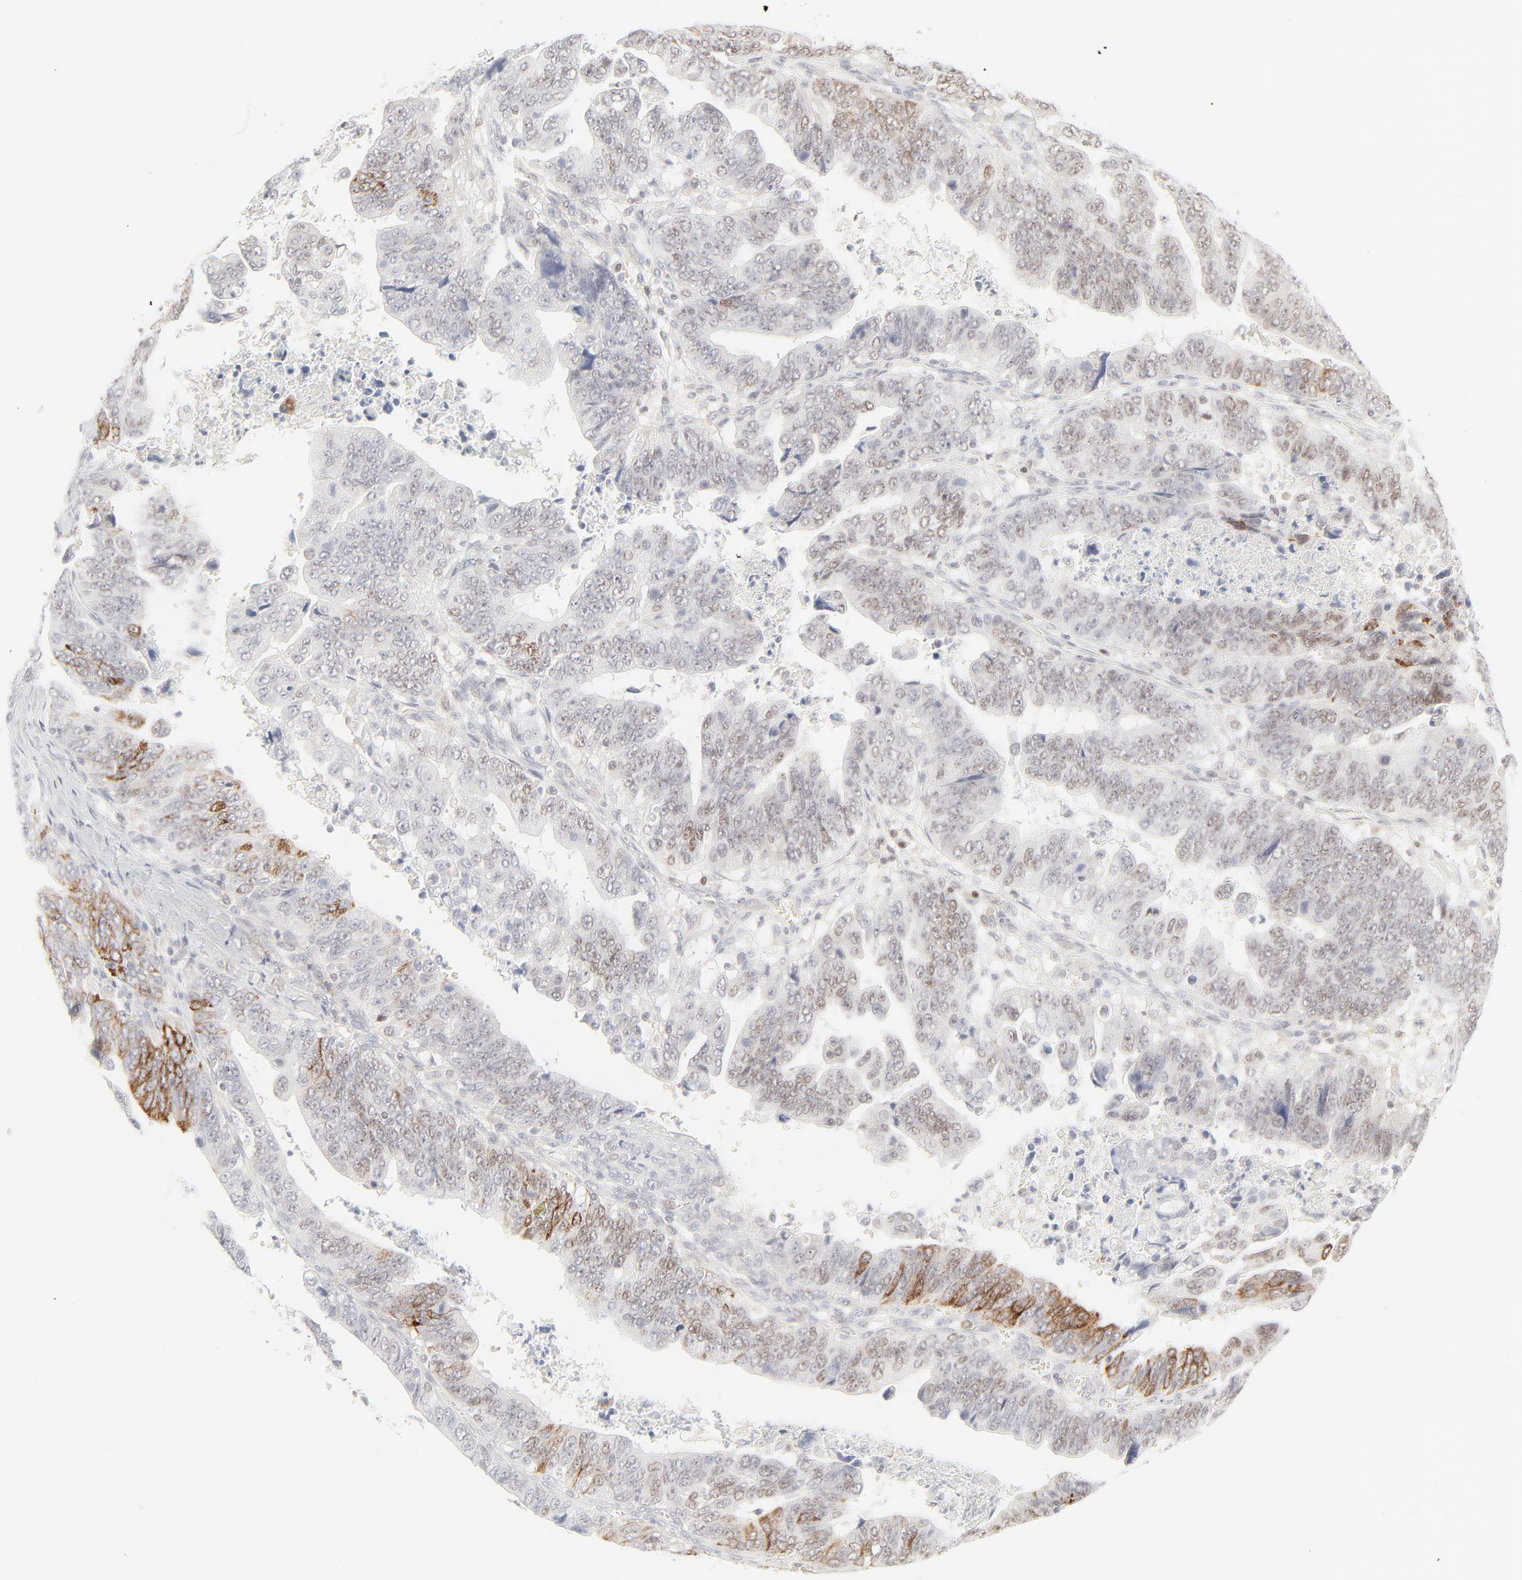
{"staining": {"intensity": "strong", "quantity": "<25%", "location": "cytoplasmic/membranous"}, "tissue": "stomach cancer", "cell_type": "Tumor cells", "image_type": "cancer", "snomed": [{"axis": "morphology", "description": "Adenocarcinoma, NOS"}, {"axis": "topography", "description": "Stomach, upper"}], "caption": "Stomach cancer (adenocarcinoma) was stained to show a protein in brown. There is medium levels of strong cytoplasmic/membranous staining in approximately <25% of tumor cells.", "gene": "PRKCB", "patient": {"sex": "female", "age": 50}}